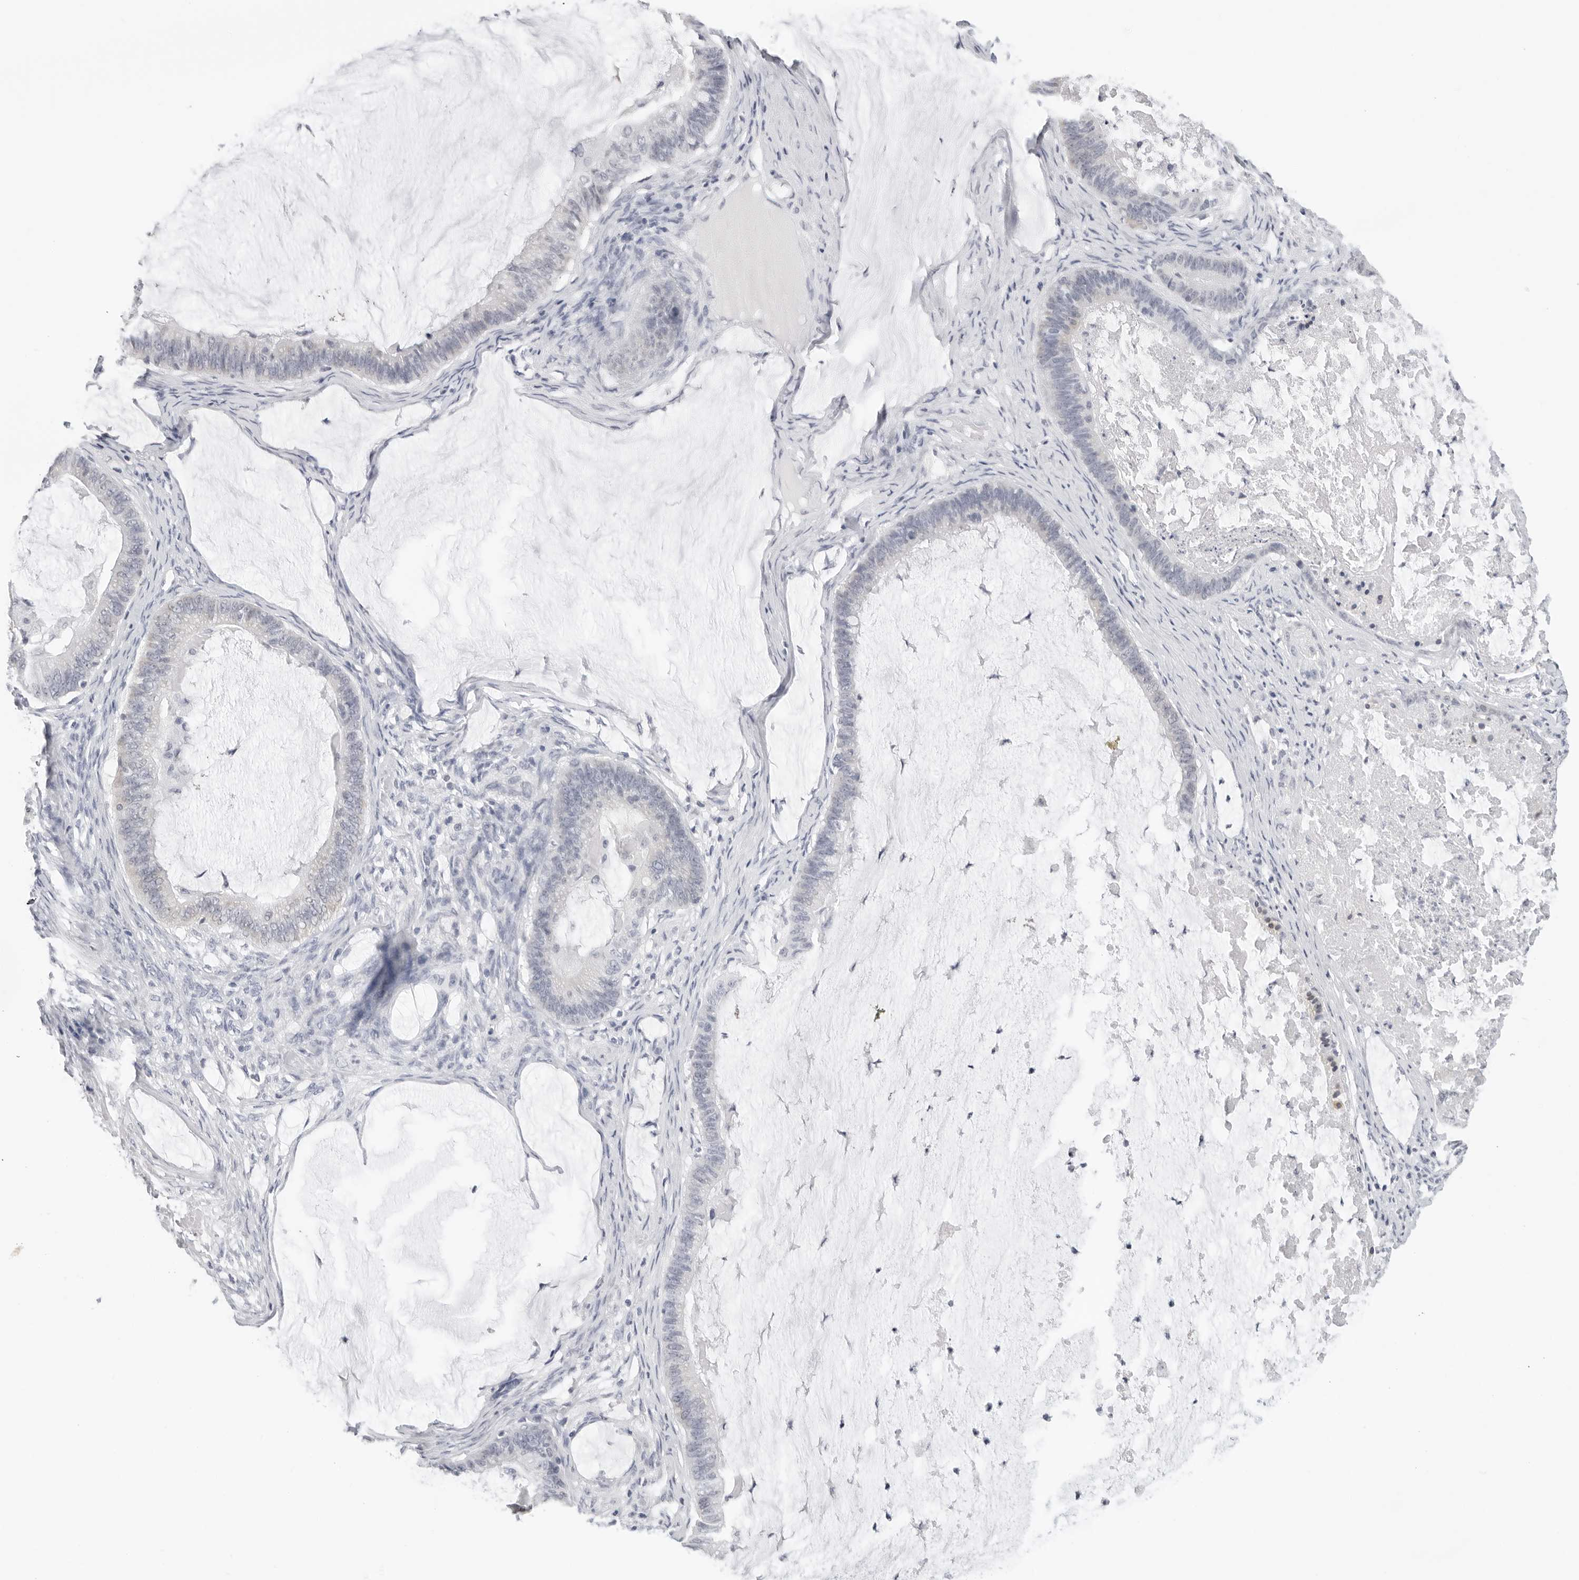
{"staining": {"intensity": "negative", "quantity": "none", "location": "none"}, "tissue": "ovarian cancer", "cell_type": "Tumor cells", "image_type": "cancer", "snomed": [{"axis": "morphology", "description": "Cystadenocarcinoma, mucinous, NOS"}, {"axis": "topography", "description": "Ovary"}], "caption": "Immunohistochemistry histopathology image of ovarian mucinous cystadenocarcinoma stained for a protein (brown), which demonstrates no expression in tumor cells.", "gene": "AGMAT", "patient": {"sex": "female", "age": 61}}